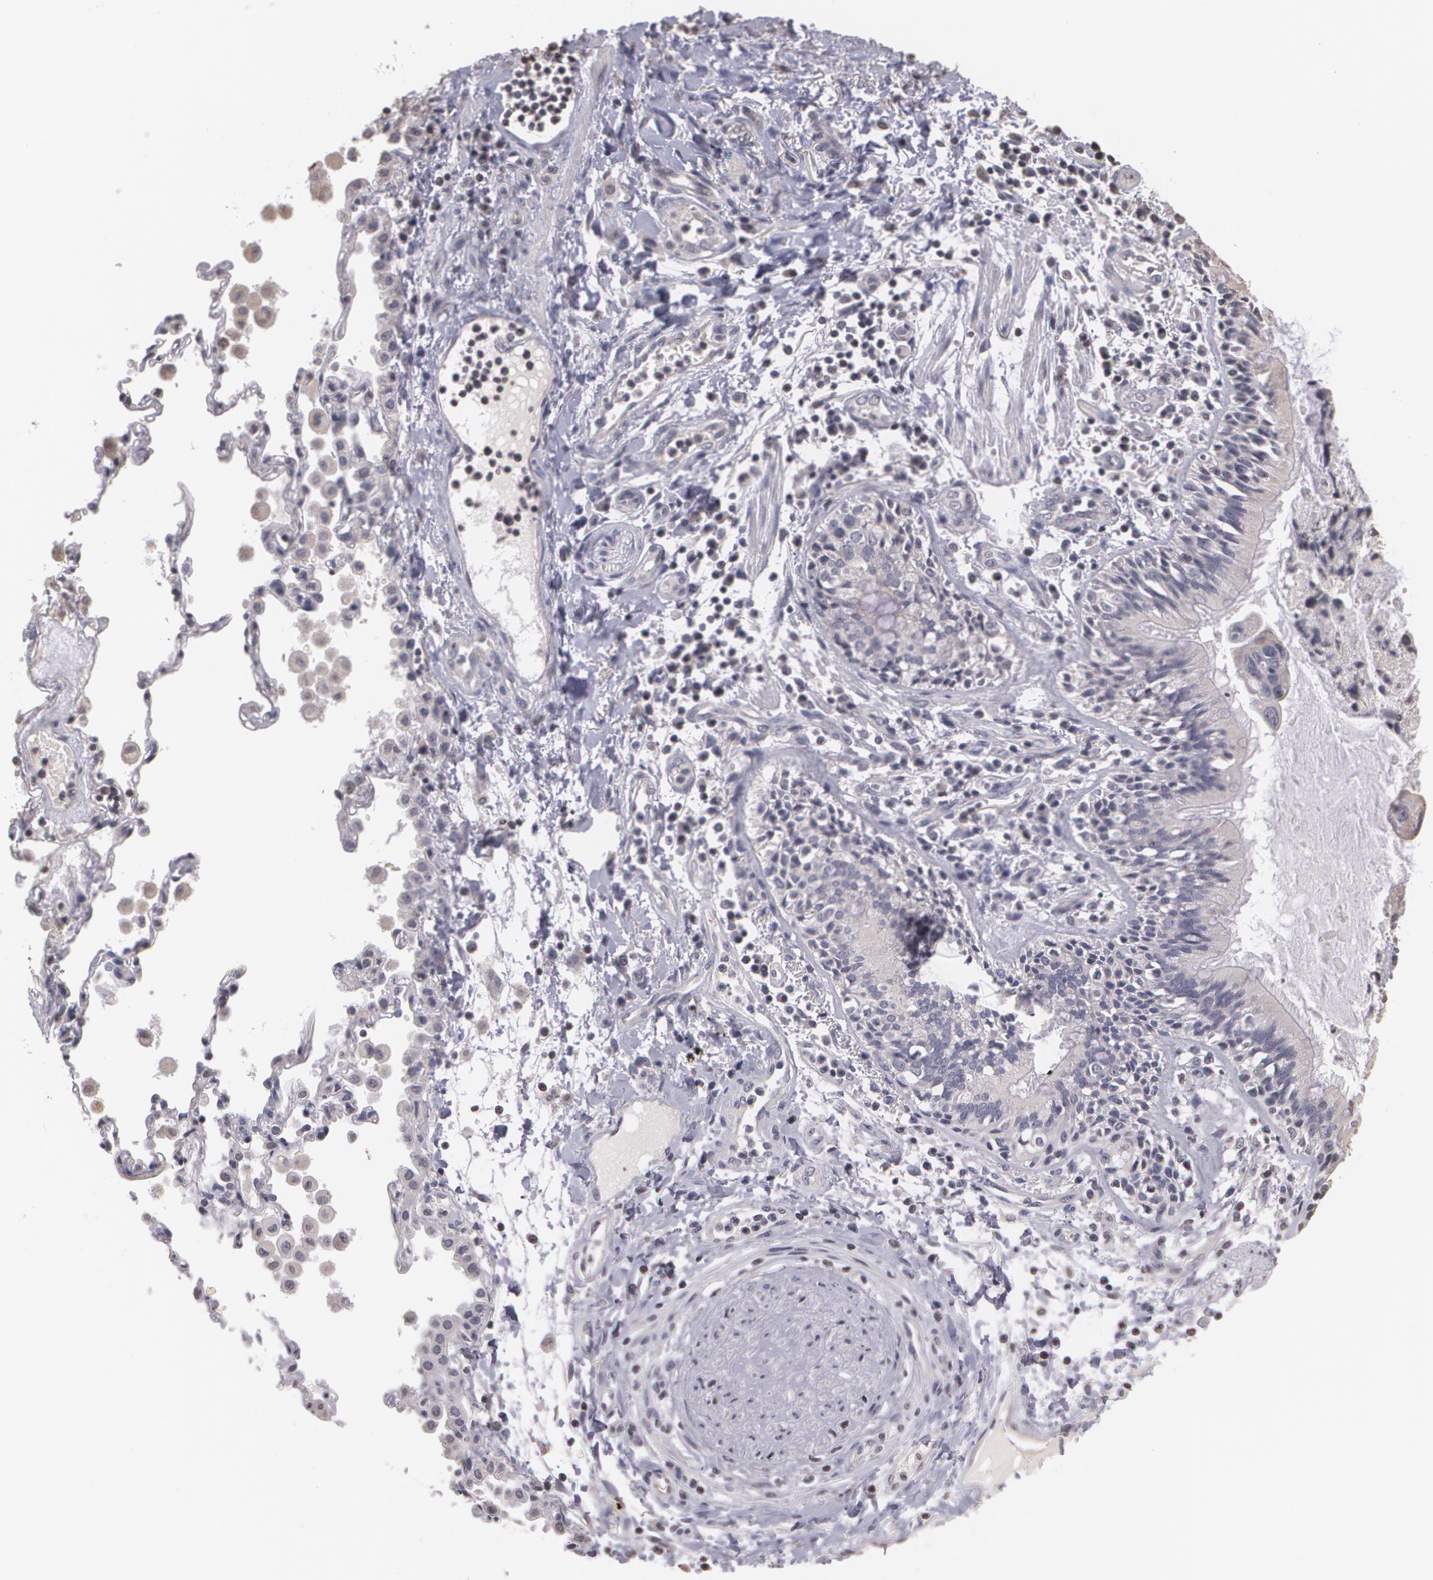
{"staining": {"intensity": "negative", "quantity": "none", "location": "none"}, "tissue": "lung cancer", "cell_type": "Tumor cells", "image_type": "cancer", "snomed": [{"axis": "morphology", "description": "Adenocarcinoma, NOS"}, {"axis": "topography", "description": "Lung"}], "caption": "This is a histopathology image of immunohistochemistry staining of adenocarcinoma (lung), which shows no staining in tumor cells.", "gene": "THRB", "patient": {"sex": "male", "age": 64}}